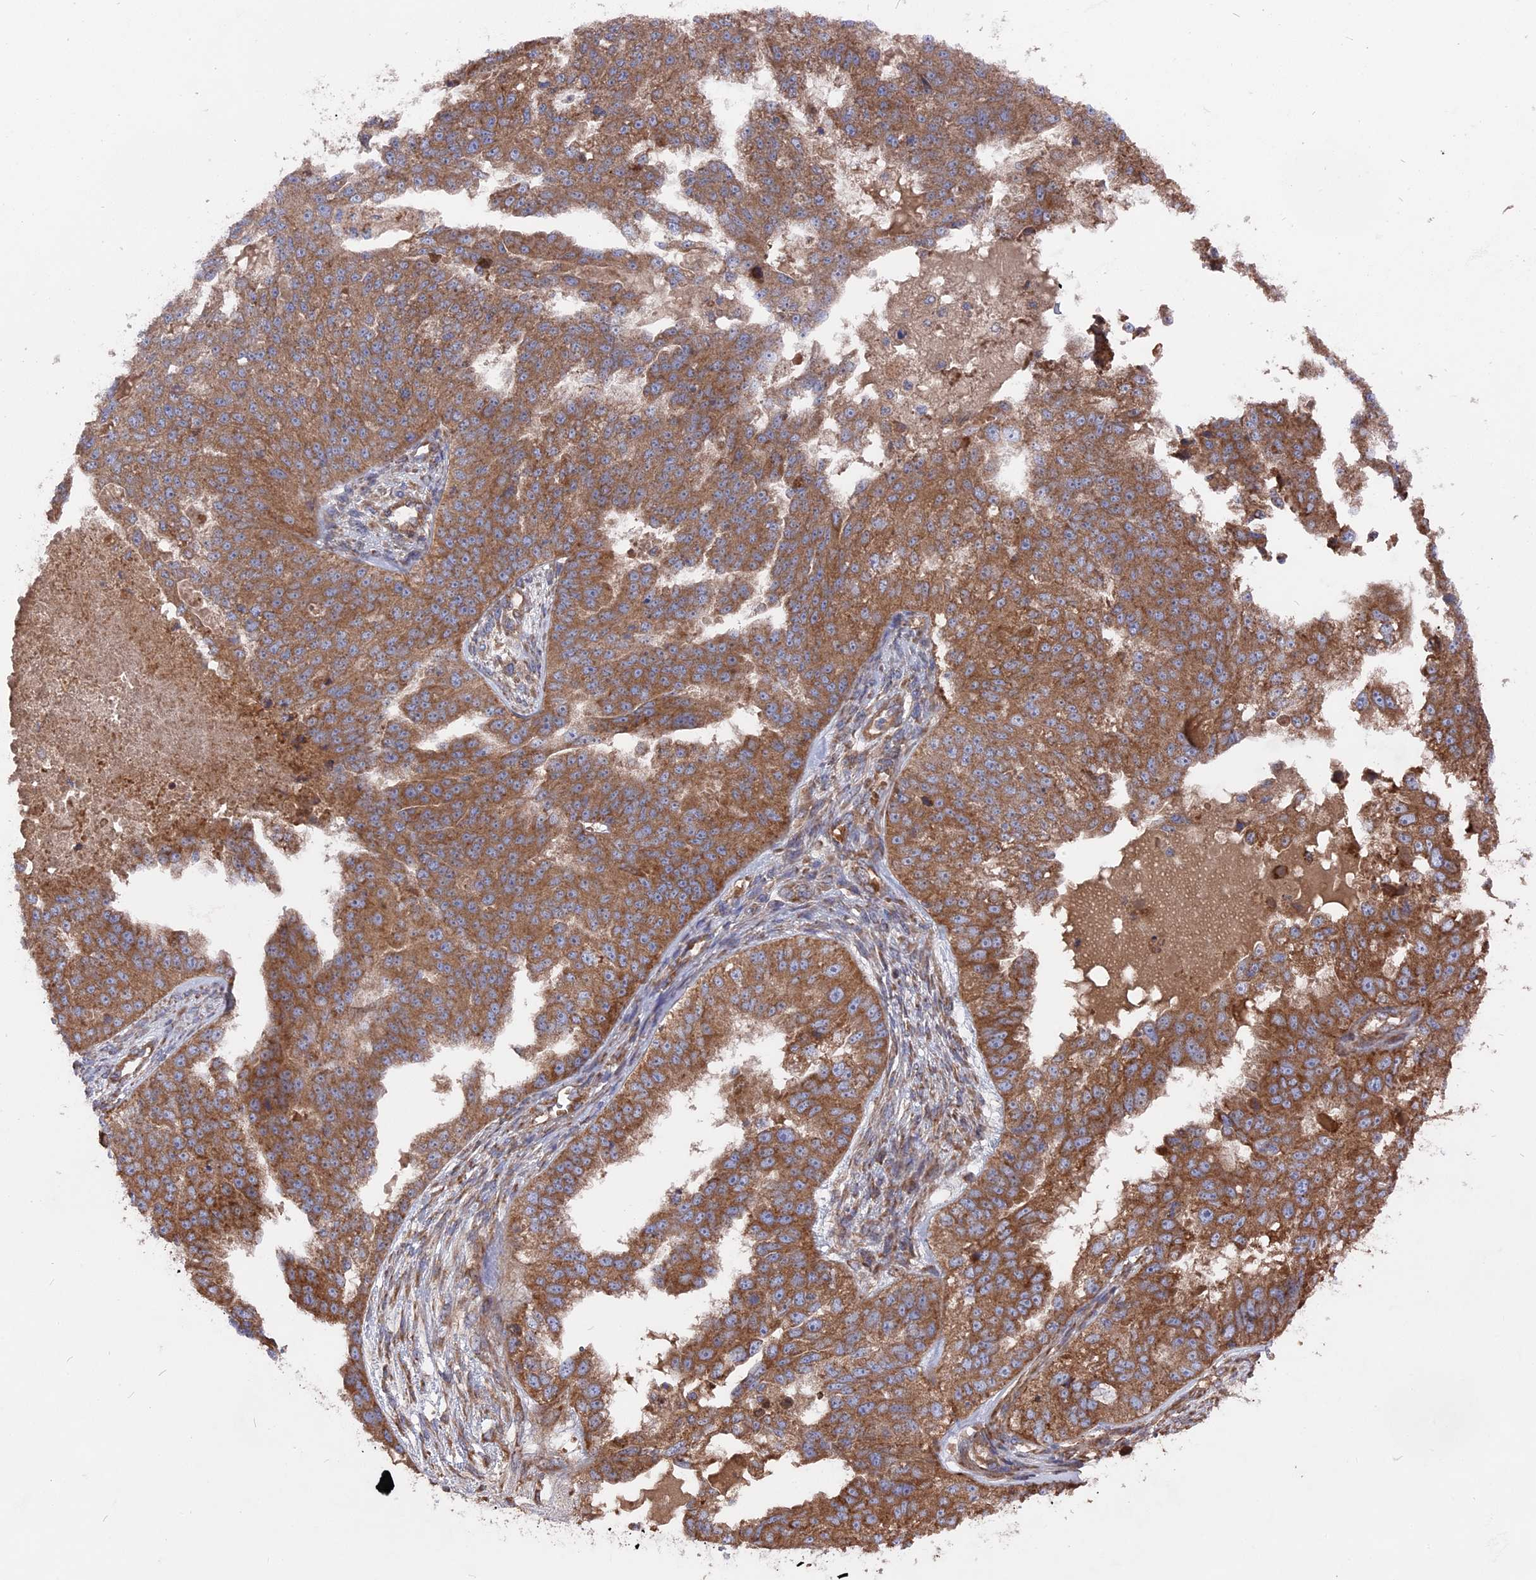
{"staining": {"intensity": "moderate", "quantity": ">75%", "location": "cytoplasmic/membranous"}, "tissue": "ovarian cancer", "cell_type": "Tumor cells", "image_type": "cancer", "snomed": [{"axis": "morphology", "description": "Cystadenocarcinoma, serous, NOS"}, {"axis": "topography", "description": "Ovary"}], "caption": "A brown stain shows moderate cytoplasmic/membranous positivity of a protein in human ovarian cancer (serous cystadenocarcinoma) tumor cells. (DAB (3,3'-diaminobenzidine) IHC with brightfield microscopy, high magnification).", "gene": "TELO2", "patient": {"sex": "female", "age": 58}}